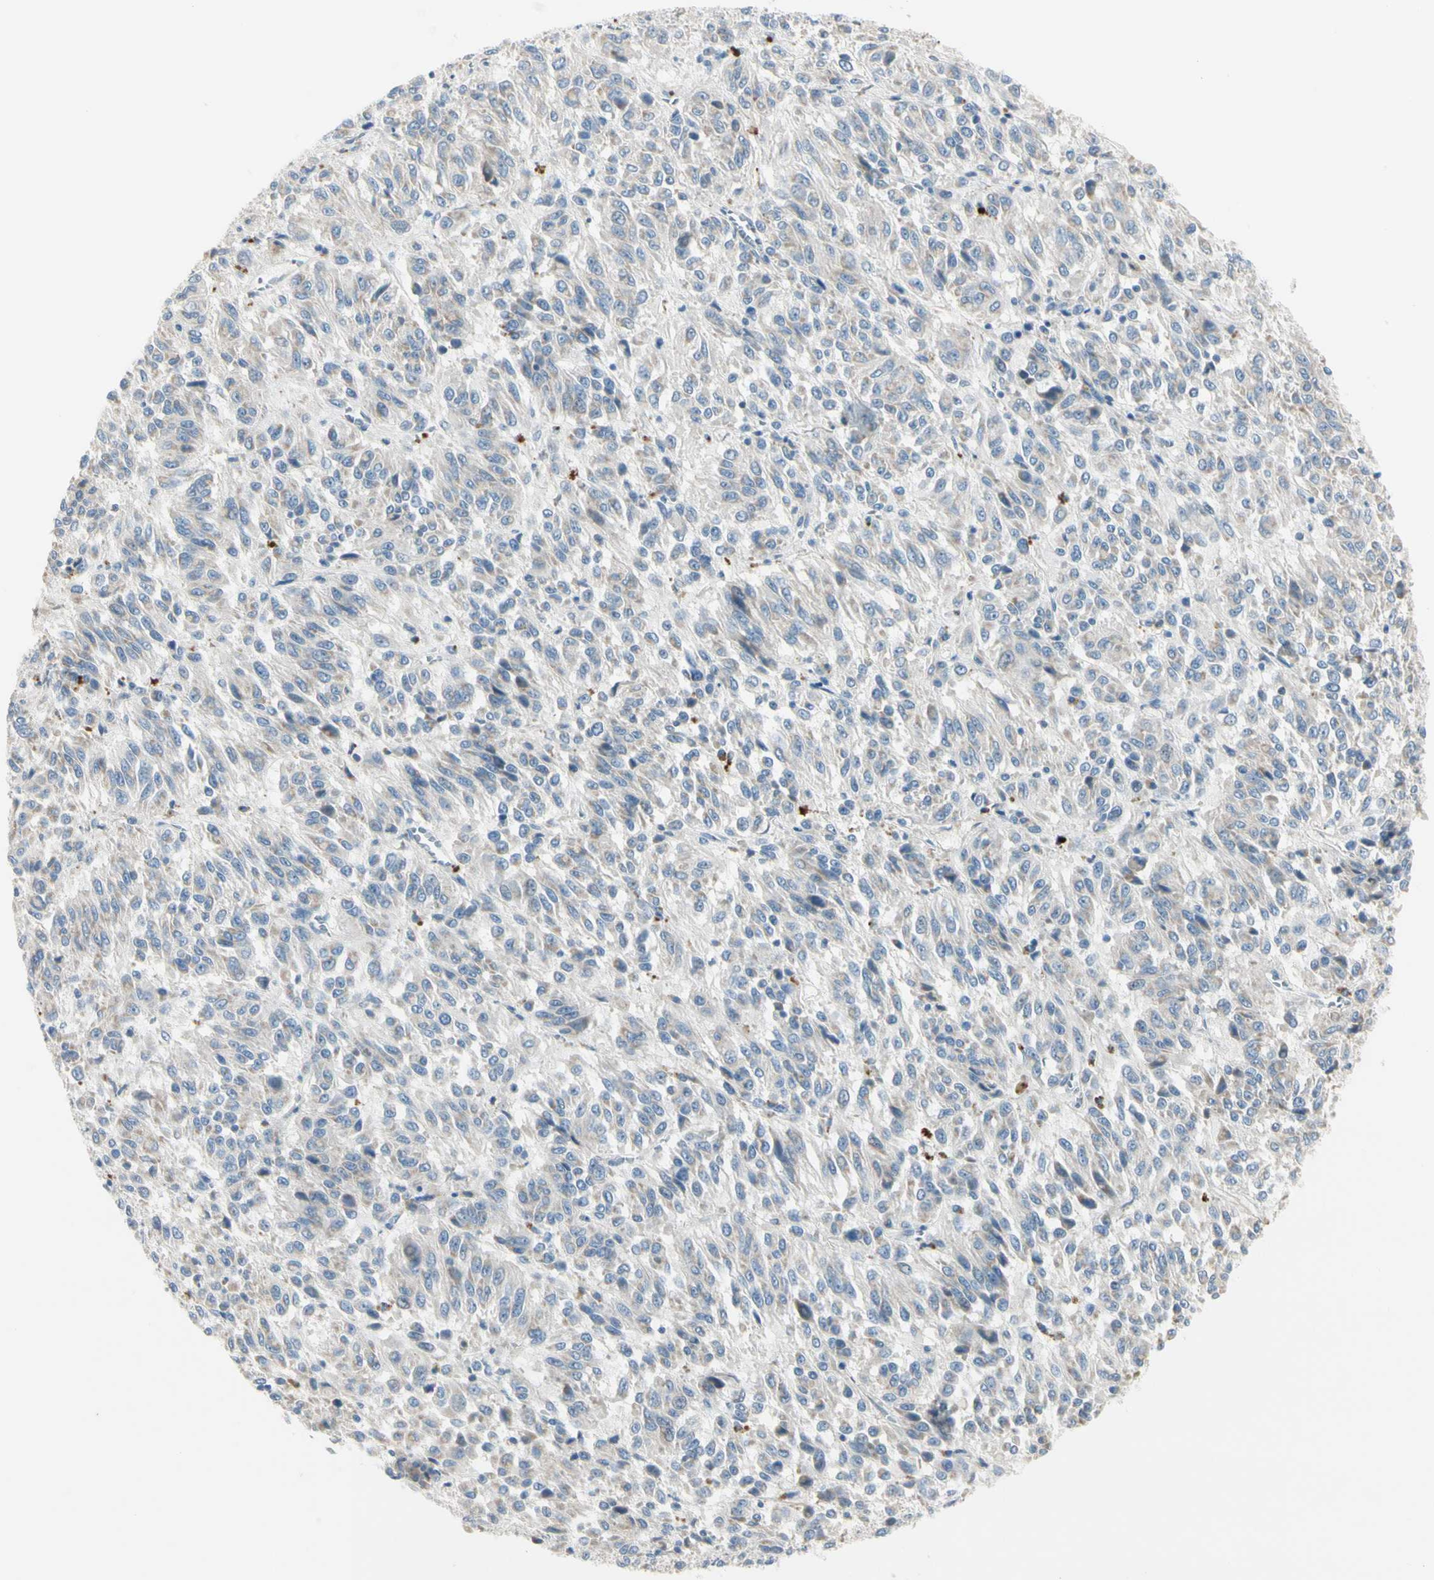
{"staining": {"intensity": "weak", "quantity": "<25%", "location": "cytoplasmic/membranous"}, "tissue": "melanoma", "cell_type": "Tumor cells", "image_type": "cancer", "snomed": [{"axis": "morphology", "description": "Malignant melanoma, Metastatic site"}, {"axis": "topography", "description": "Lung"}], "caption": "Immunohistochemistry (IHC) micrograph of neoplastic tissue: melanoma stained with DAB (3,3'-diaminobenzidine) displays no significant protein staining in tumor cells. Brightfield microscopy of IHC stained with DAB (brown) and hematoxylin (blue), captured at high magnification.", "gene": "ALDH18A1", "patient": {"sex": "male", "age": 64}}